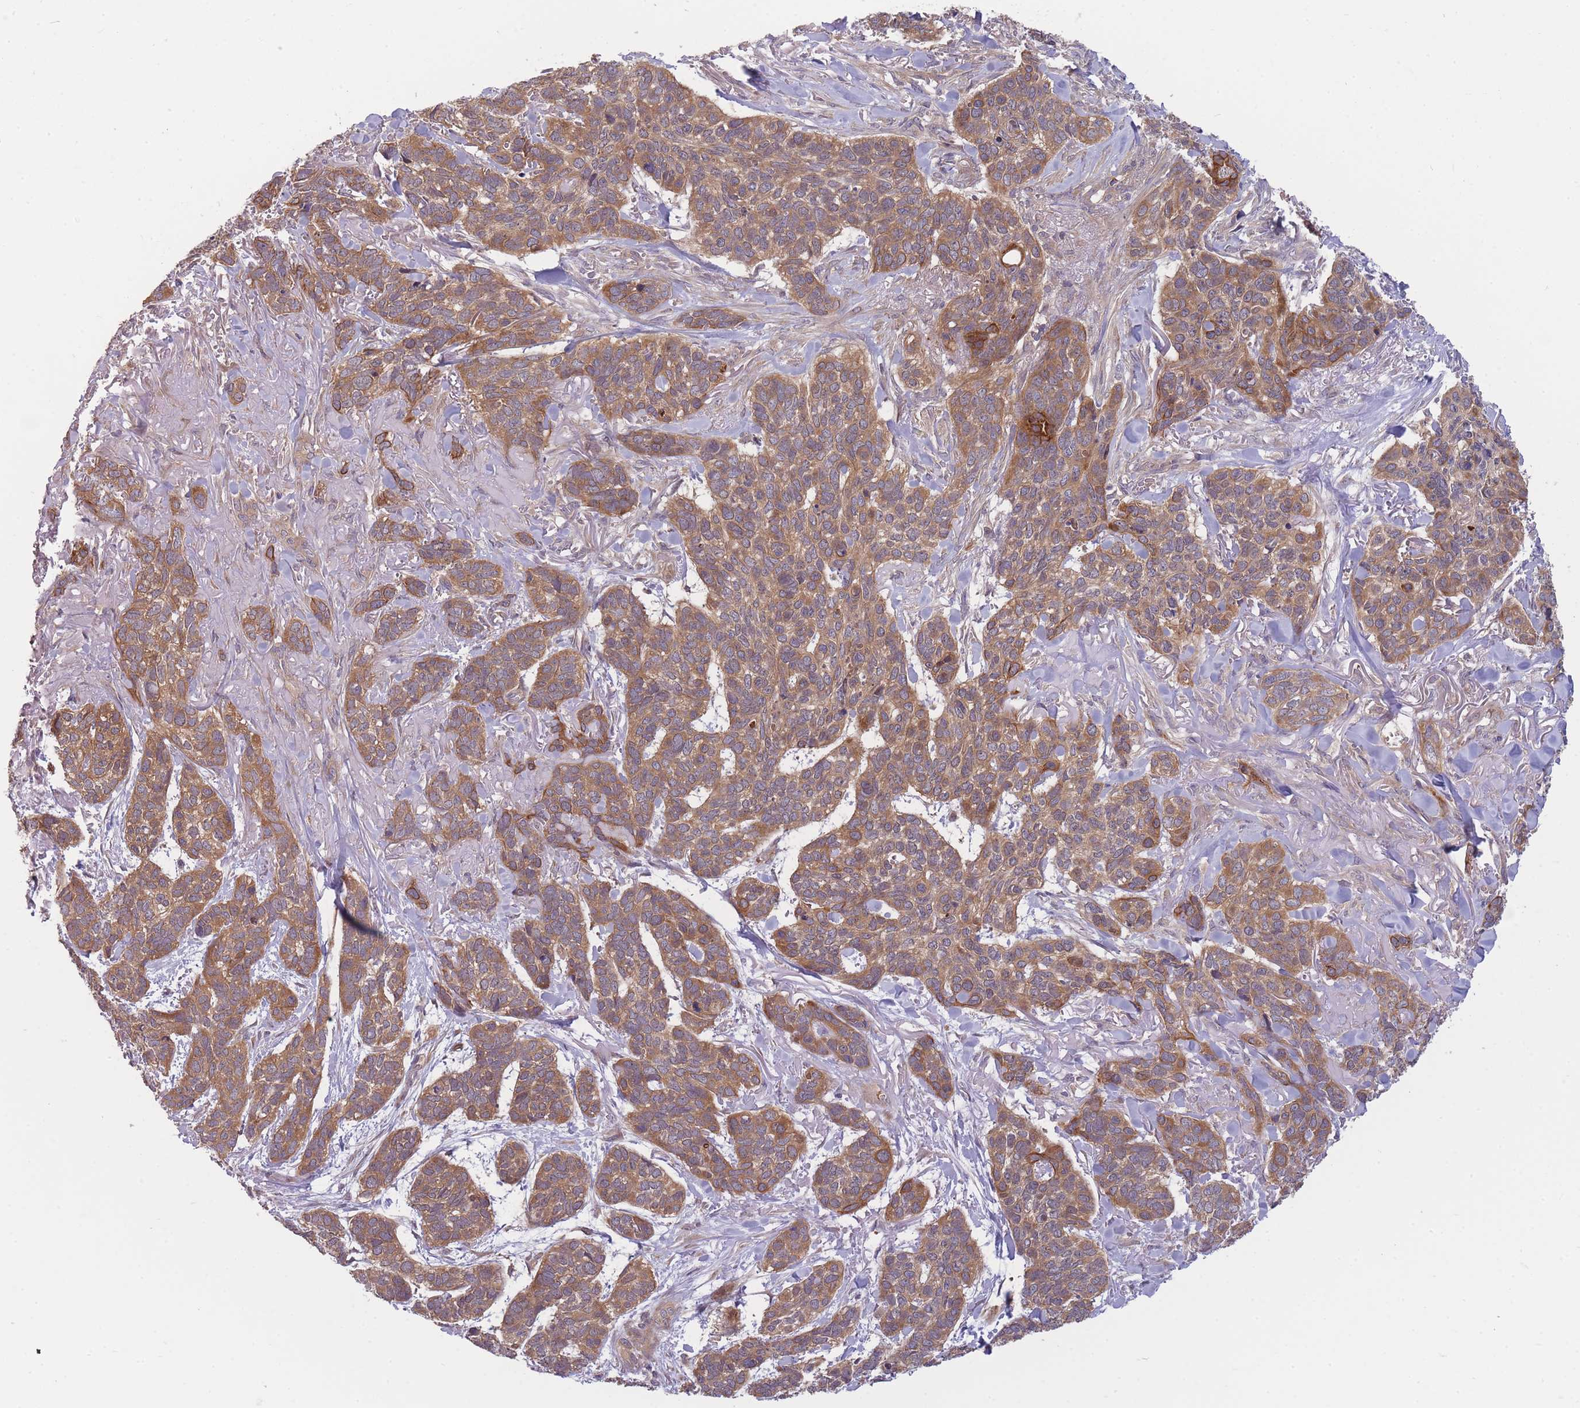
{"staining": {"intensity": "moderate", "quantity": ">75%", "location": "cytoplasmic/membranous"}, "tissue": "skin cancer", "cell_type": "Tumor cells", "image_type": "cancer", "snomed": [{"axis": "morphology", "description": "Basal cell carcinoma"}, {"axis": "topography", "description": "Skin"}], "caption": "IHC of human skin basal cell carcinoma demonstrates medium levels of moderate cytoplasmic/membranous positivity in about >75% of tumor cells.", "gene": "PFDN6", "patient": {"sex": "male", "age": 86}}